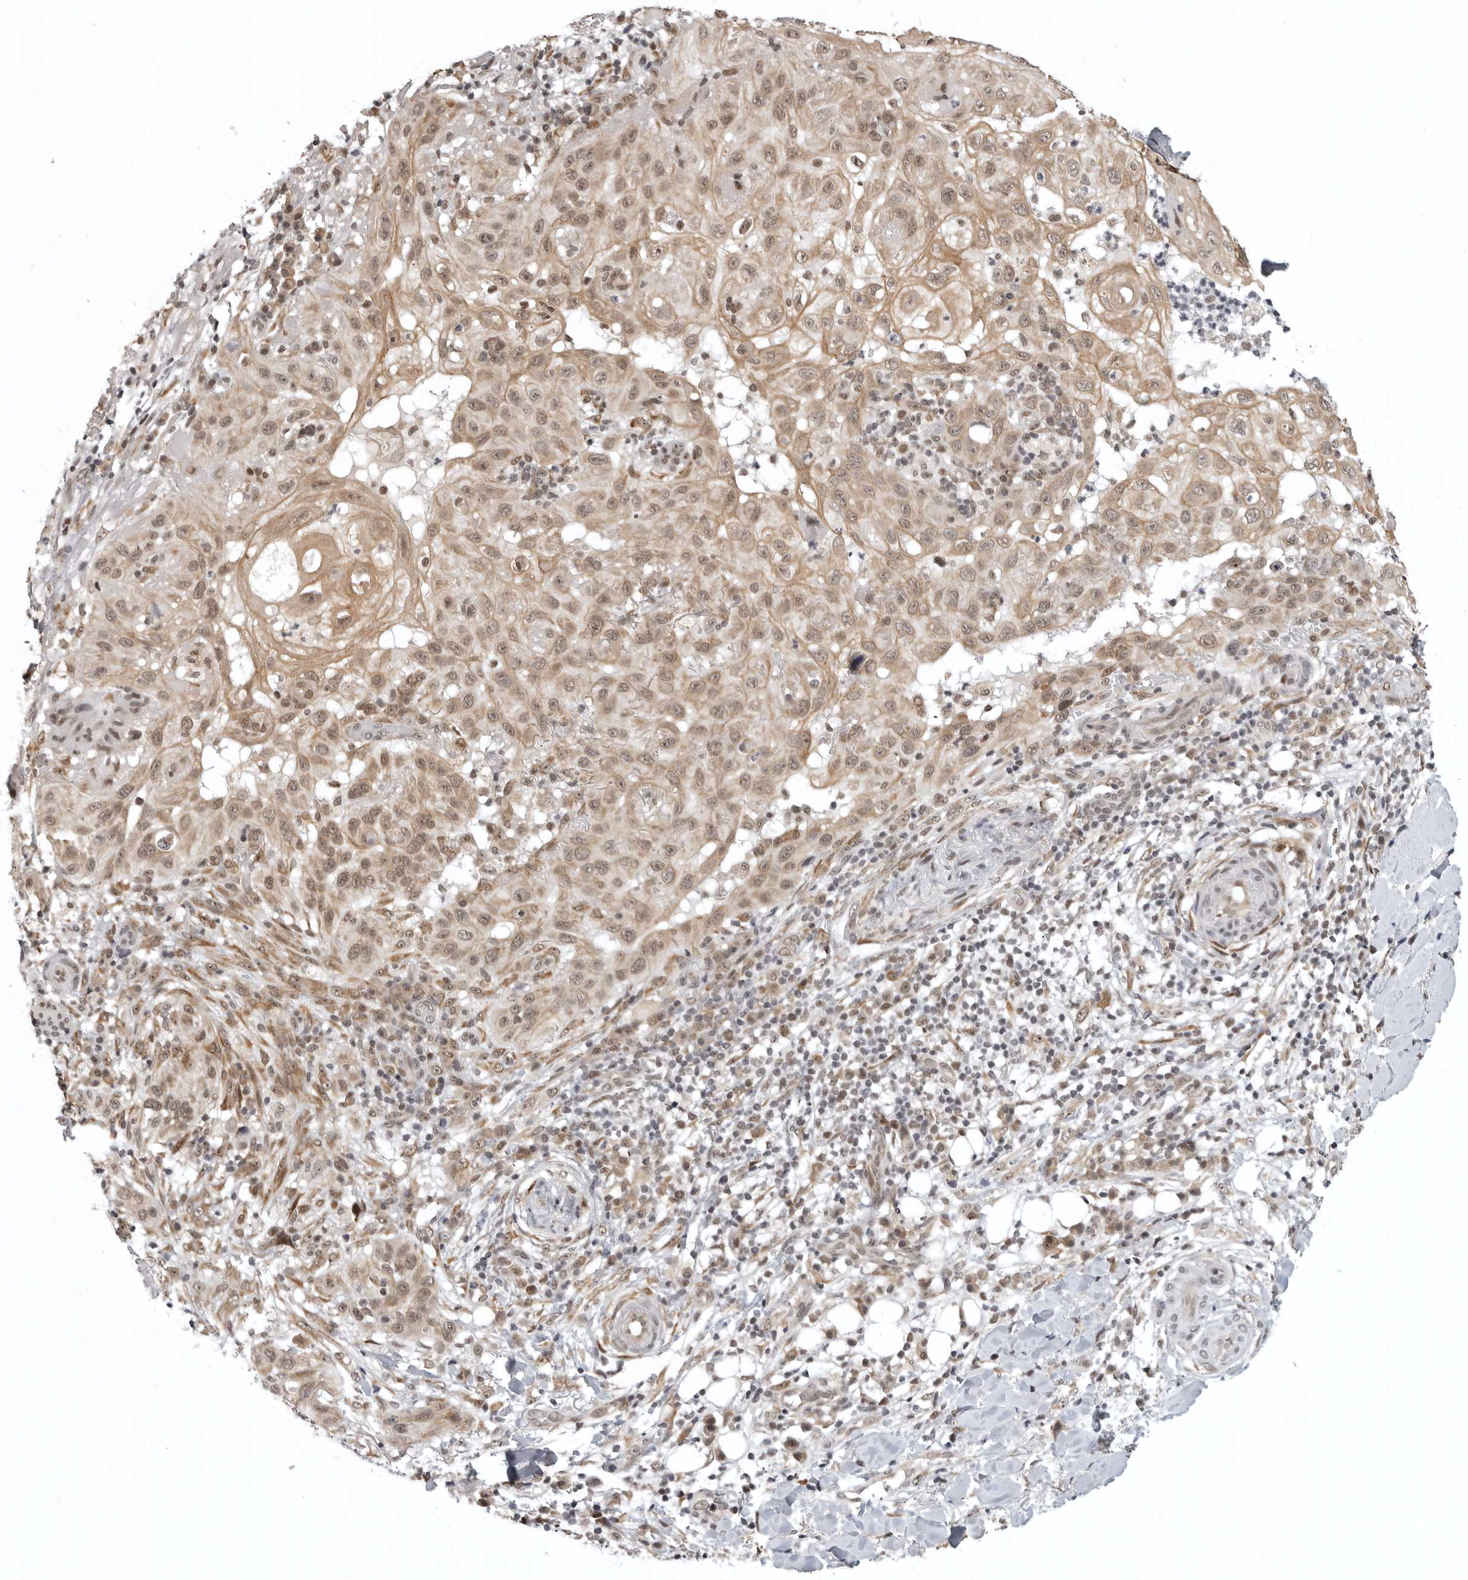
{"staining": {"intensity": "weak", "quantity": ">75%", "location": "cytoplasmic/membranous,nuclear"}, "tissue": "skin cancer", "cell_type": "Tumor cells", "image_type": "cancer", "snomed": [{"axis": "morphology", "description": "Normal tissue, NOS"}, {"axis": "morphology", "description": "Squamous cell carcinoma, NOS"}, {"axis": "topography", "description": "Skin"}], "caption": "An immunohistochemistry photomicrograph of tumor tissue is shown. Protein staining in brown shows weak cytoplasmic/membranous and nuclear positivity in skin squamous cell carcinoma within tumor cells.", "gene": "PRDM10", "patient": {"sex": "female", "age": 96}}